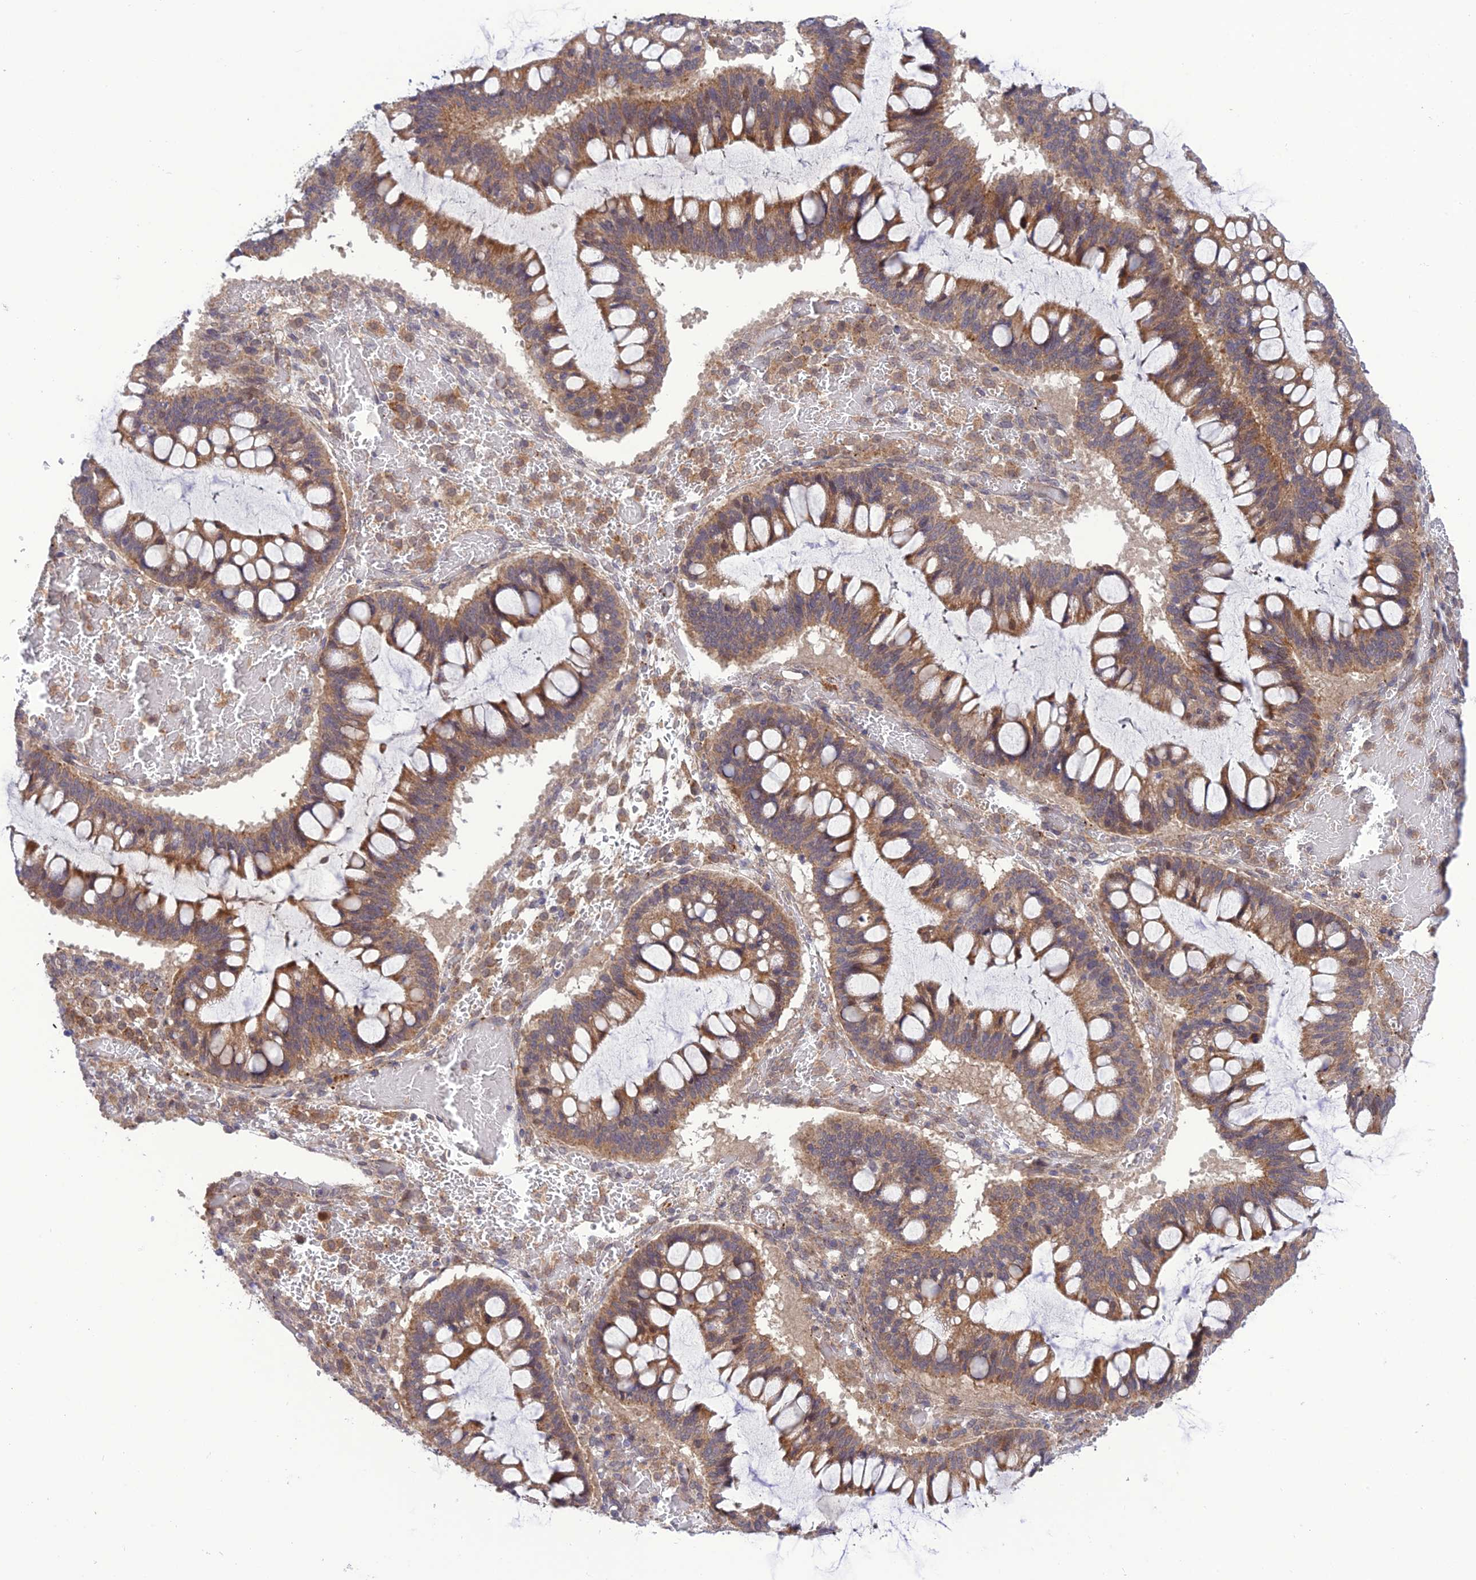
{"staining": {"intensity": "moderate", "quantity": ">75%", "location": "cytoplasmic/membranous"}, "tissue": "ovarian cancer", "cell_type": "Tumor cells", "image_type": "cancer", "snomed": [{"axis": "morphology", "description": "Cystadenocarcinoma, mucinous, NOS"}, {"axis": "topography", "description": "Ovary"}], "caption": "Immunohistochemistry (IHC) staining of mucinous cystadenocarcinoma (ovarian), which exhibits medium levels of moderate cytoplasmic/membranous positivity in about >75% of tumor cells indicating moderate cytoplasmic/membranous protein positivity. The staining was performed using DAB (brown) for protein detection and nuclei were counterstained in hematoxylin (blue).", "gene": "UROS", "patient": {"sex": "female", "age": 73}}